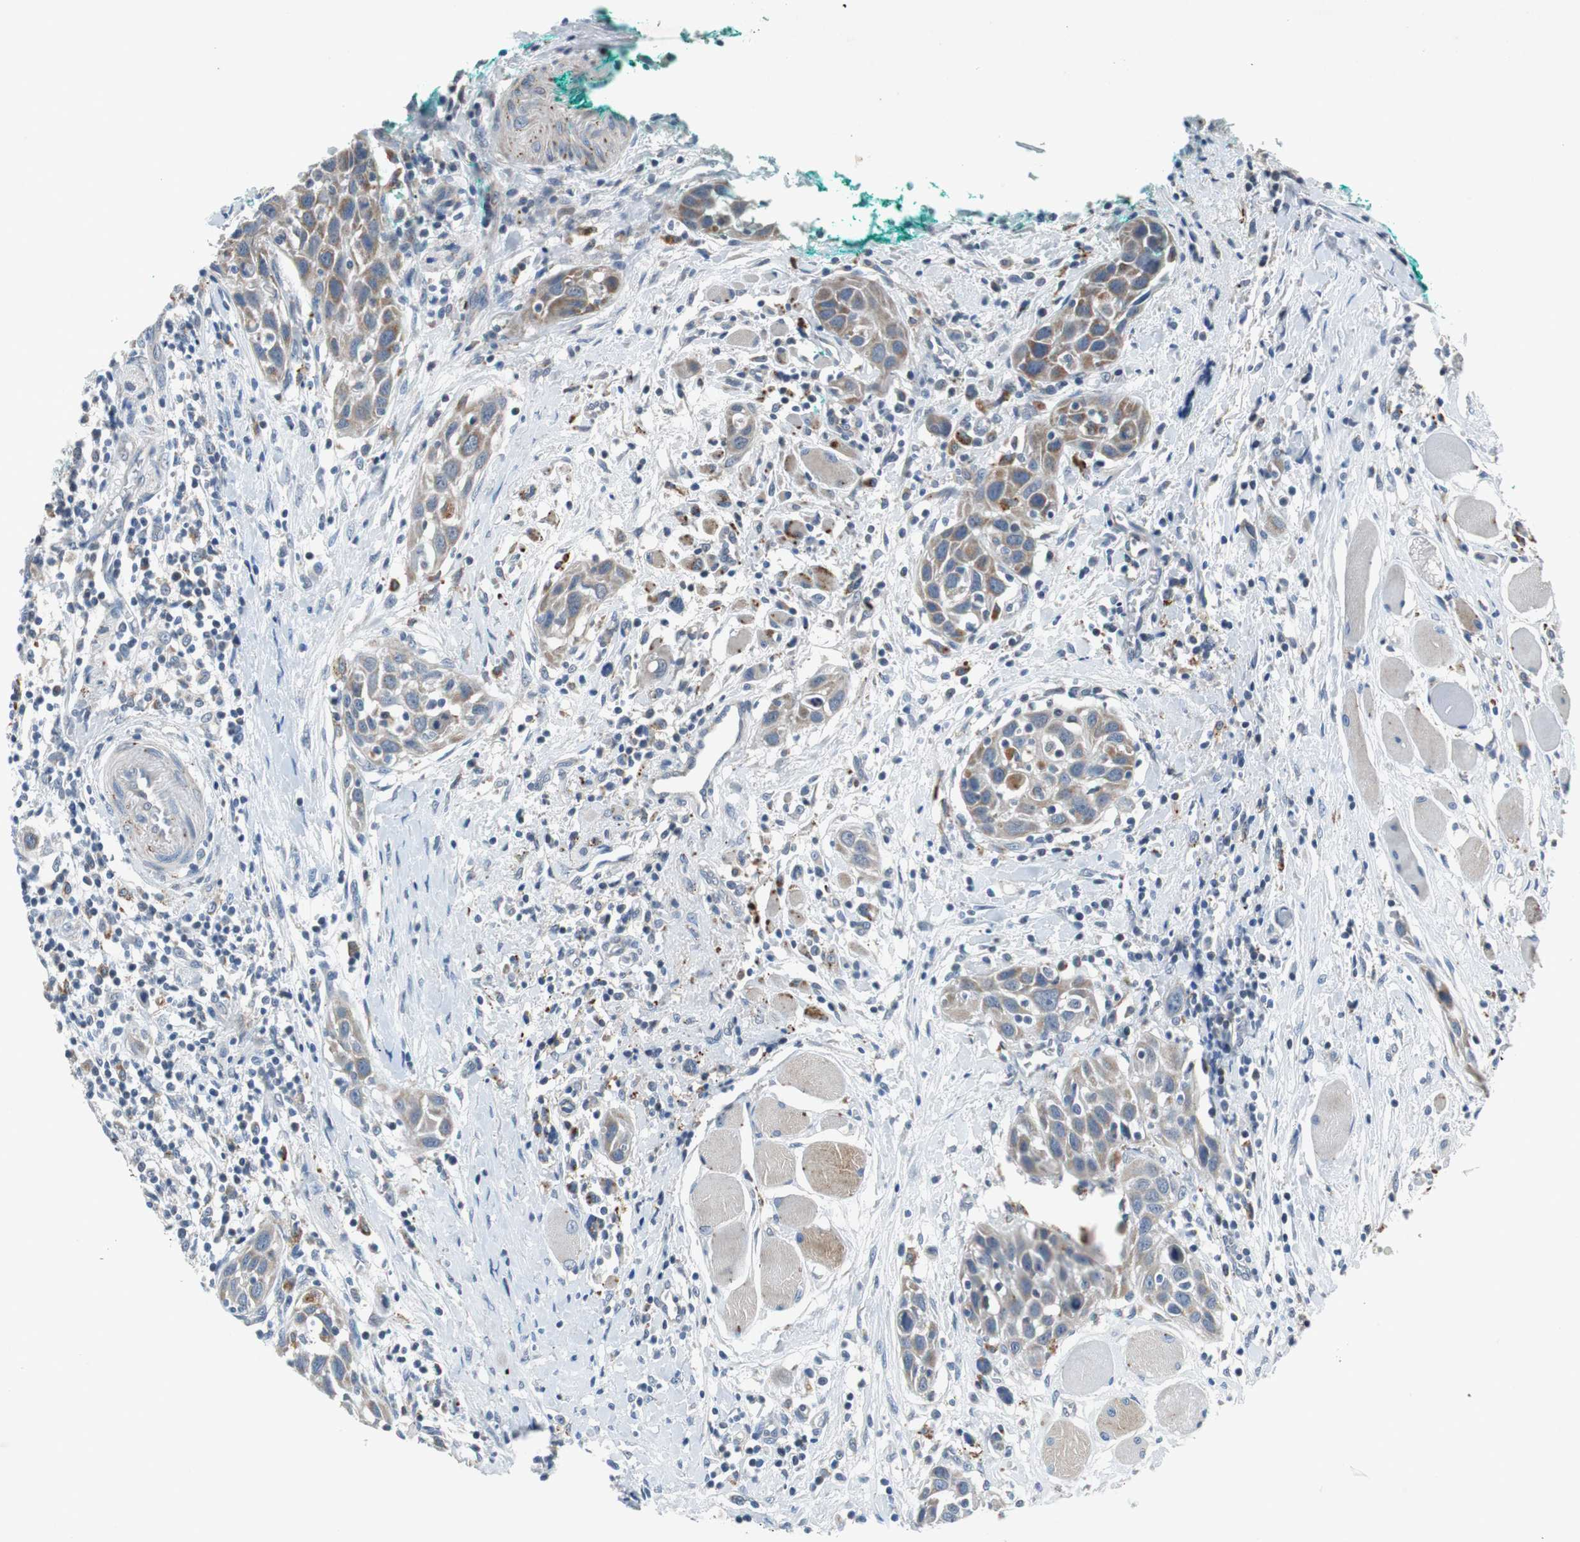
{"staining": {"intensity": "weak", "quantity": ">75%", "location": "cytoplasmic/membranous"}, "tissue": "head and neck cancer", "cell_type": "Tumor cells", "image_type": "cancer", "snomed": [{"axis": "morphology", "description": "Squamous cell carcinoma, NOS"}, {"axis": "topography", "description": "Oral tissue"}, {"axis": "topography", "description": "Head-Neck"}], "caption": "Squamous cell carcinoma (head and neck) stained with IHC exhibits weak cytoplasmic/membranous expression in about >75% of tumor cells. (IHC, brightfield microscopy, high magnification).", "gene": "NLGN1", "patient": {"sex": "female", "age": 50}}